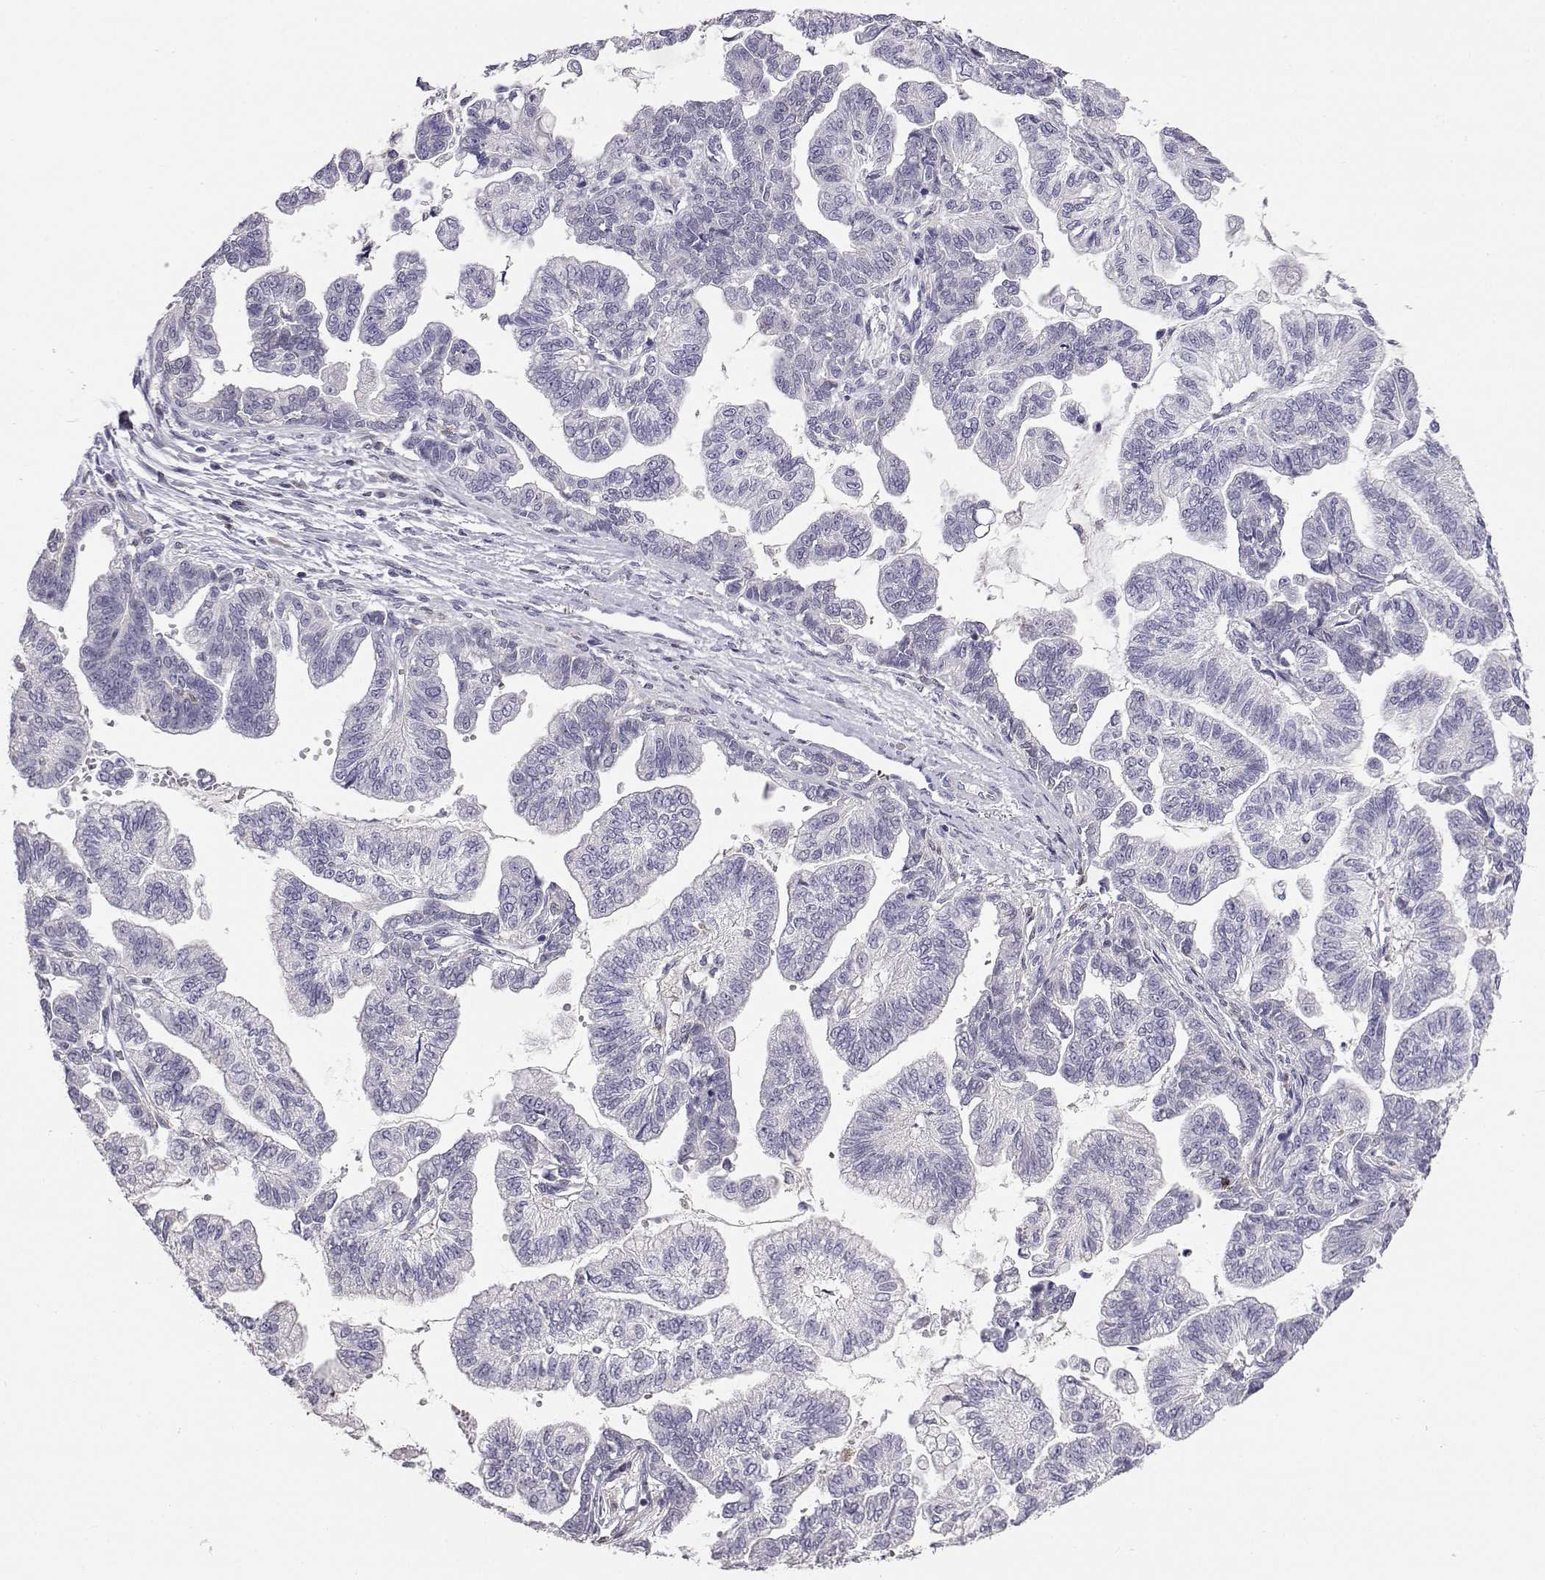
{"staining": {"intensity": "negative", "quantity": "none", "location": "none"}, "tissue": "stomach cancer", "cell_type": "Tumor cells", "image_type": "cancer", "snomed": [{"axis": "morphology", "description": "Adenocarcinoma, NOS"}, {"axis": "topography", "description": "Stomach"}], "caption": "Immunohistochemistry micrograph of stomach adenocarcinoma stained for a protein (brown), which displays no positivity in tumor cells.", "gene": "AKR1B1", "patient": {"sex": "male", "age": 83}}